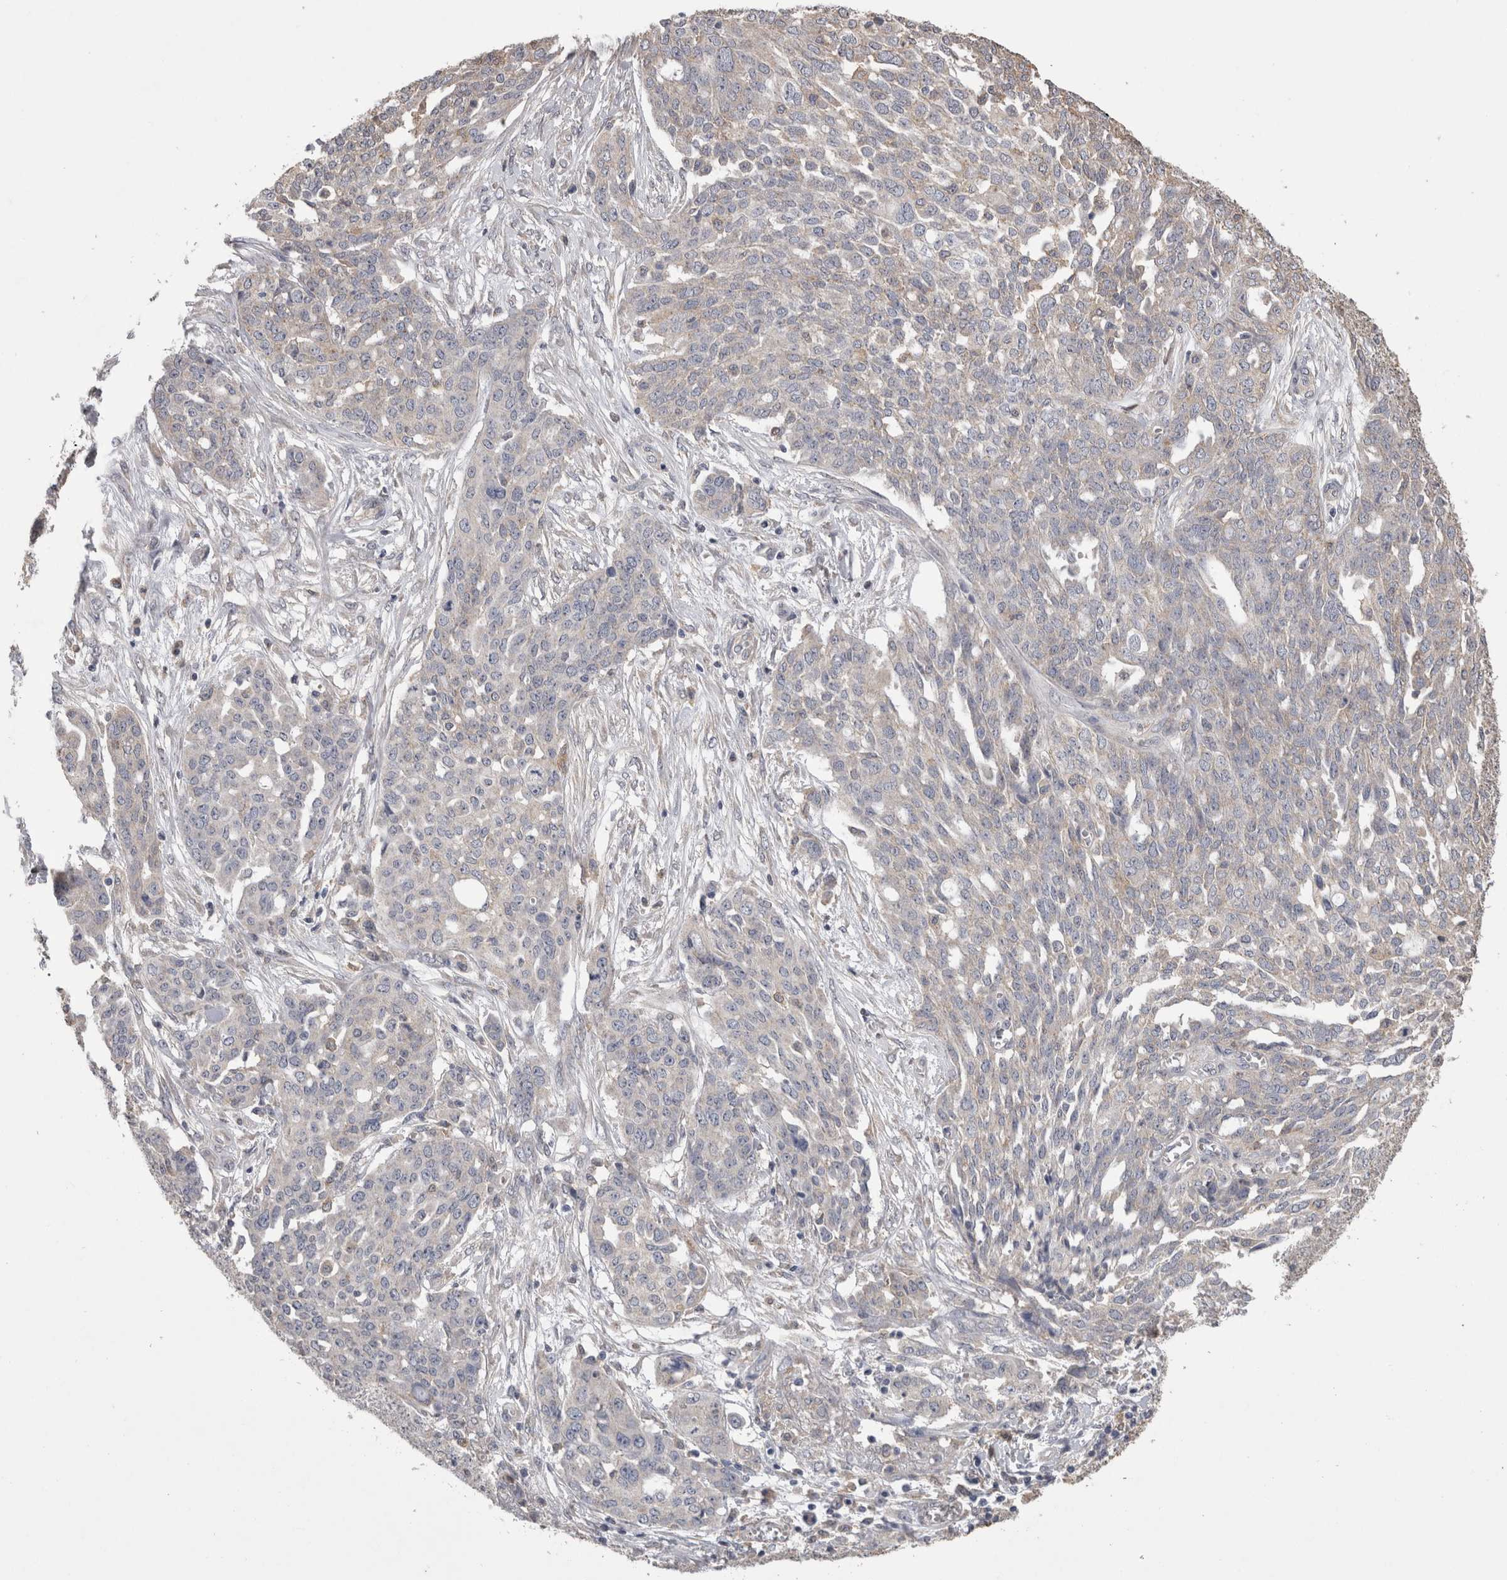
{"staining": {"intensity": "negative", "quantity": "none", "location": "none"}, "tissue": "ovarian cancer", "cell_type": "Tumor cells", "image_type": "cancer", "snomed": [{"axis": "morphology", "description": "Cystadenocarcinoma, serous, NOS"}, {"axis": "topography", "description": "Soft tissue"}, {"axis": "topography", "description": "Ovary"}], "caption": "Tumor cells are negative for protein expression in human ovarian serous cystadenocarcinoma. (DAB (3,3'-diaminobenzidine) immunohistochemistry (IHC), high magnification).", "gene": "CNTFR", "patient": {"sex": "female", "age": 57}}